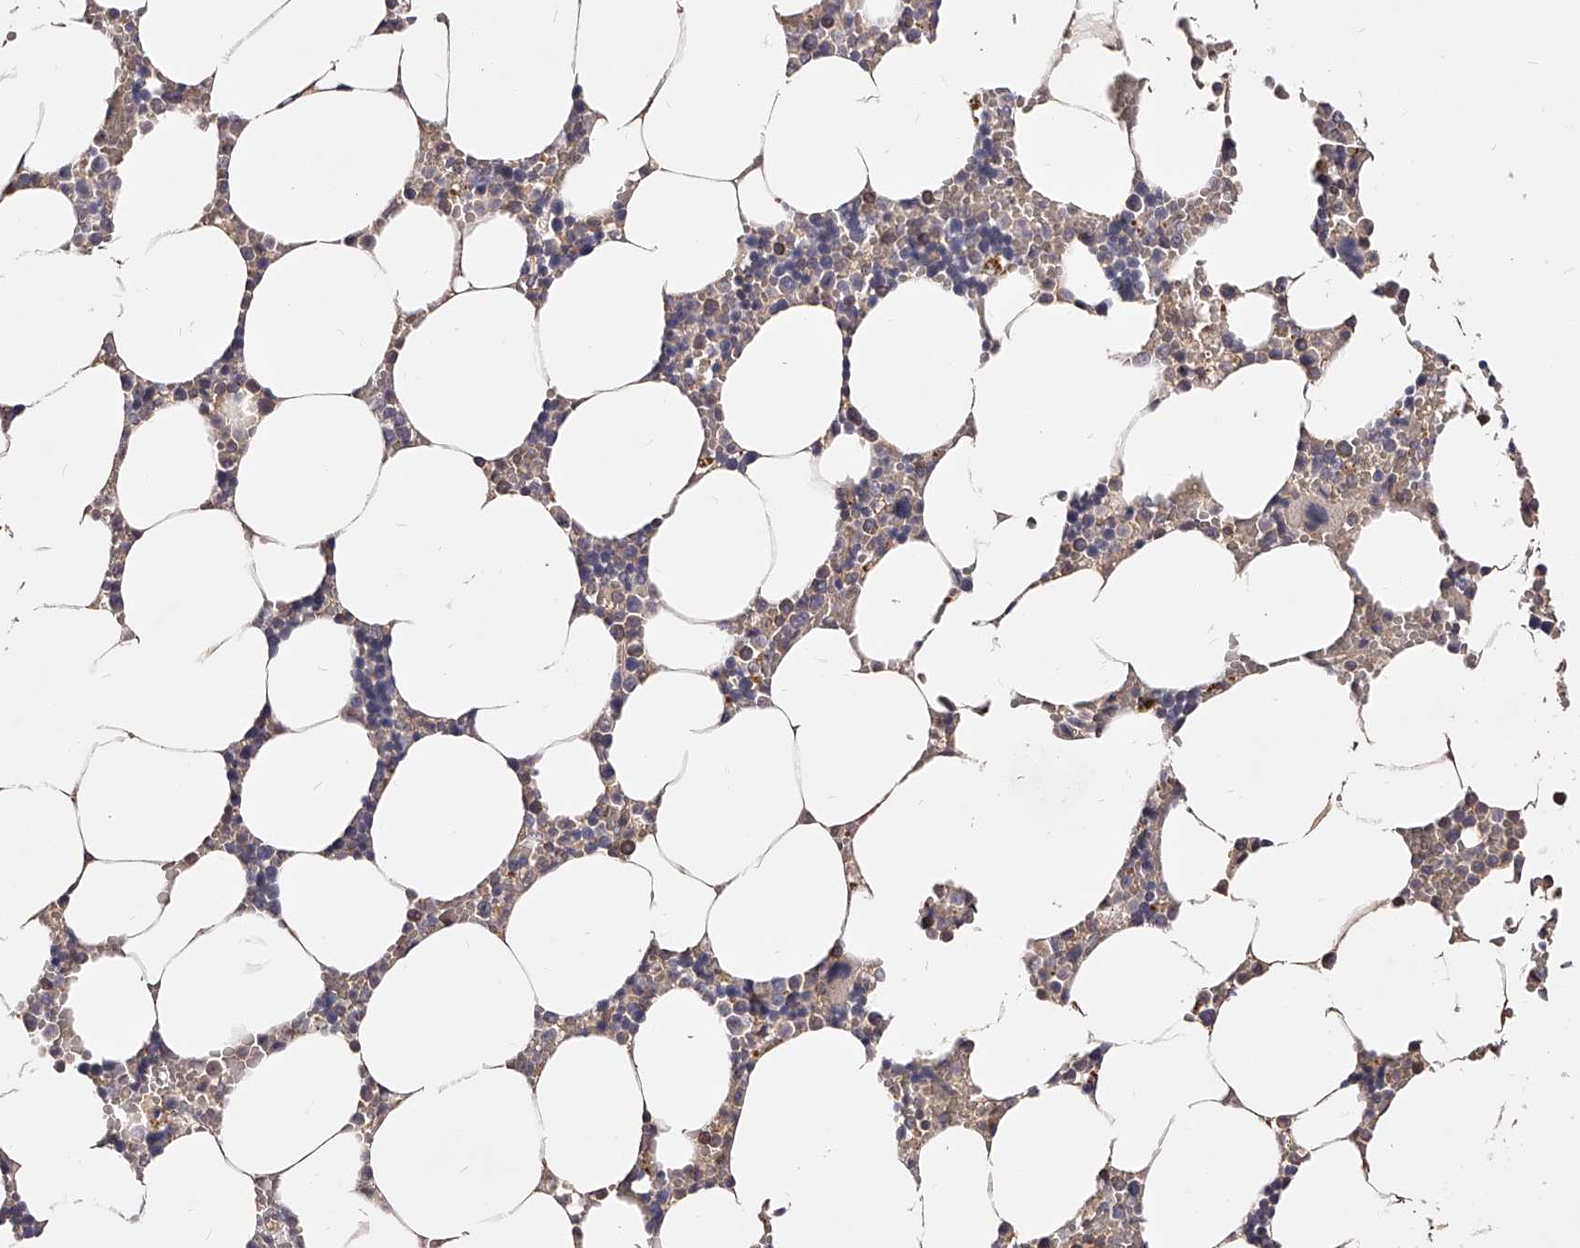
{"staining": {"intensity": "weak", "quantity": "<25%", "location": "cytoplasmic/membranous"}, "tissue": "bone marrow", "cell_type": "Hematopoietic cells", "image_type": "normal", "snomed": [{"axis": "morphology", "description": "Normal tissue, NOS"}, {"axis": "topography", "description": "Bone marrow"}], "caption": "Immunohistochemical staining of benign human bone marrow shows no significant staining in hematopoietic cells. (DAB (3,3'-diaminobenzidine) IHC visualized using brightfield microscopy, high magnification).", "gene": "PHACTR1", "patient": {"sex": "male", "age": 70}}